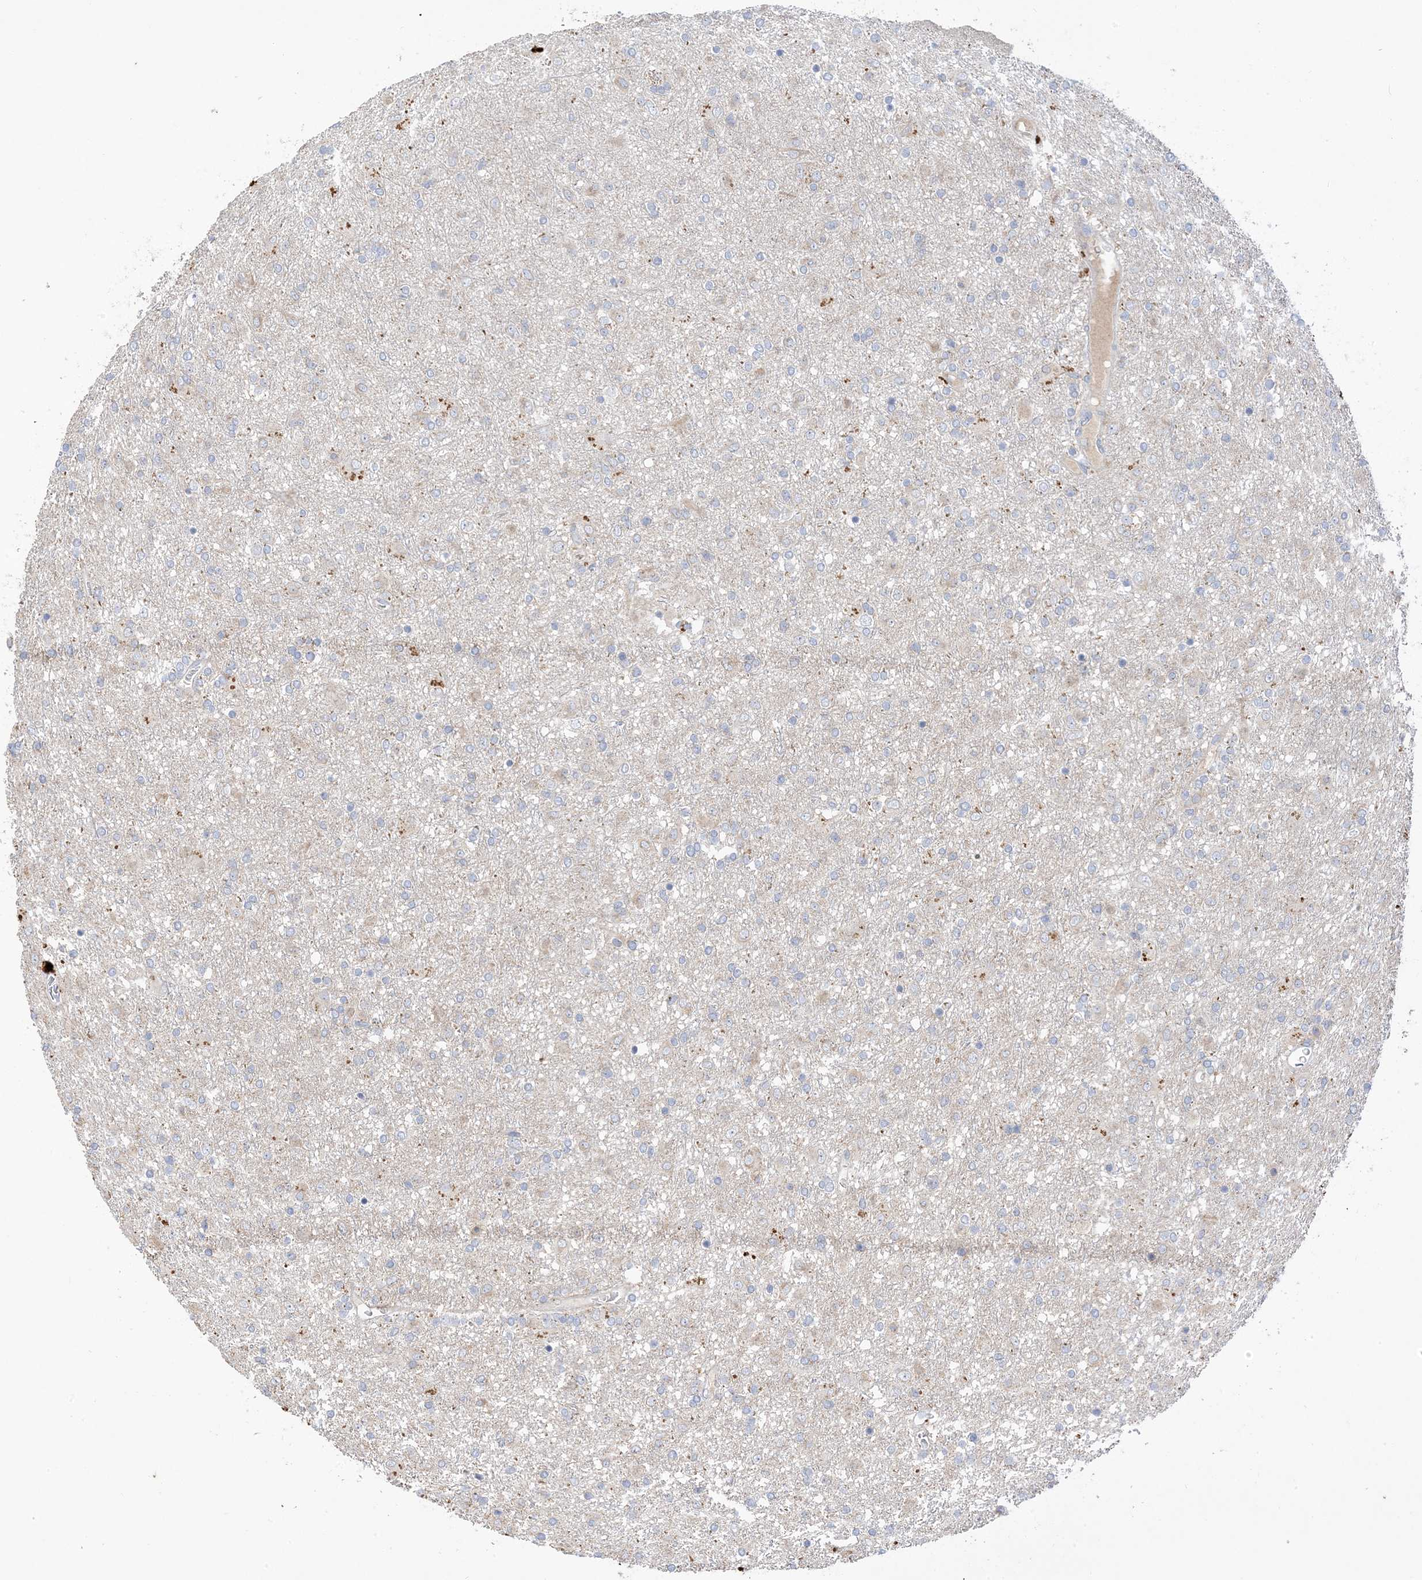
{"staining": {"intensity": "negative", "quantity": "none", "location": "none"}, "tissue": "glioma", "cell_type": "Tumor cells", "image_type": "cancer", "snomed": [{"axis": "morphology", "description": "Glioma, malignant, Low grade"}, {"axis": "topography", "description": "Brain"}], "caption": "A photomicrograph of human malignant glioma (low-grade) is negative for staining in tumor cells.", "gene": "DPP9", "patient": {"sex": "male", "age": 65}}